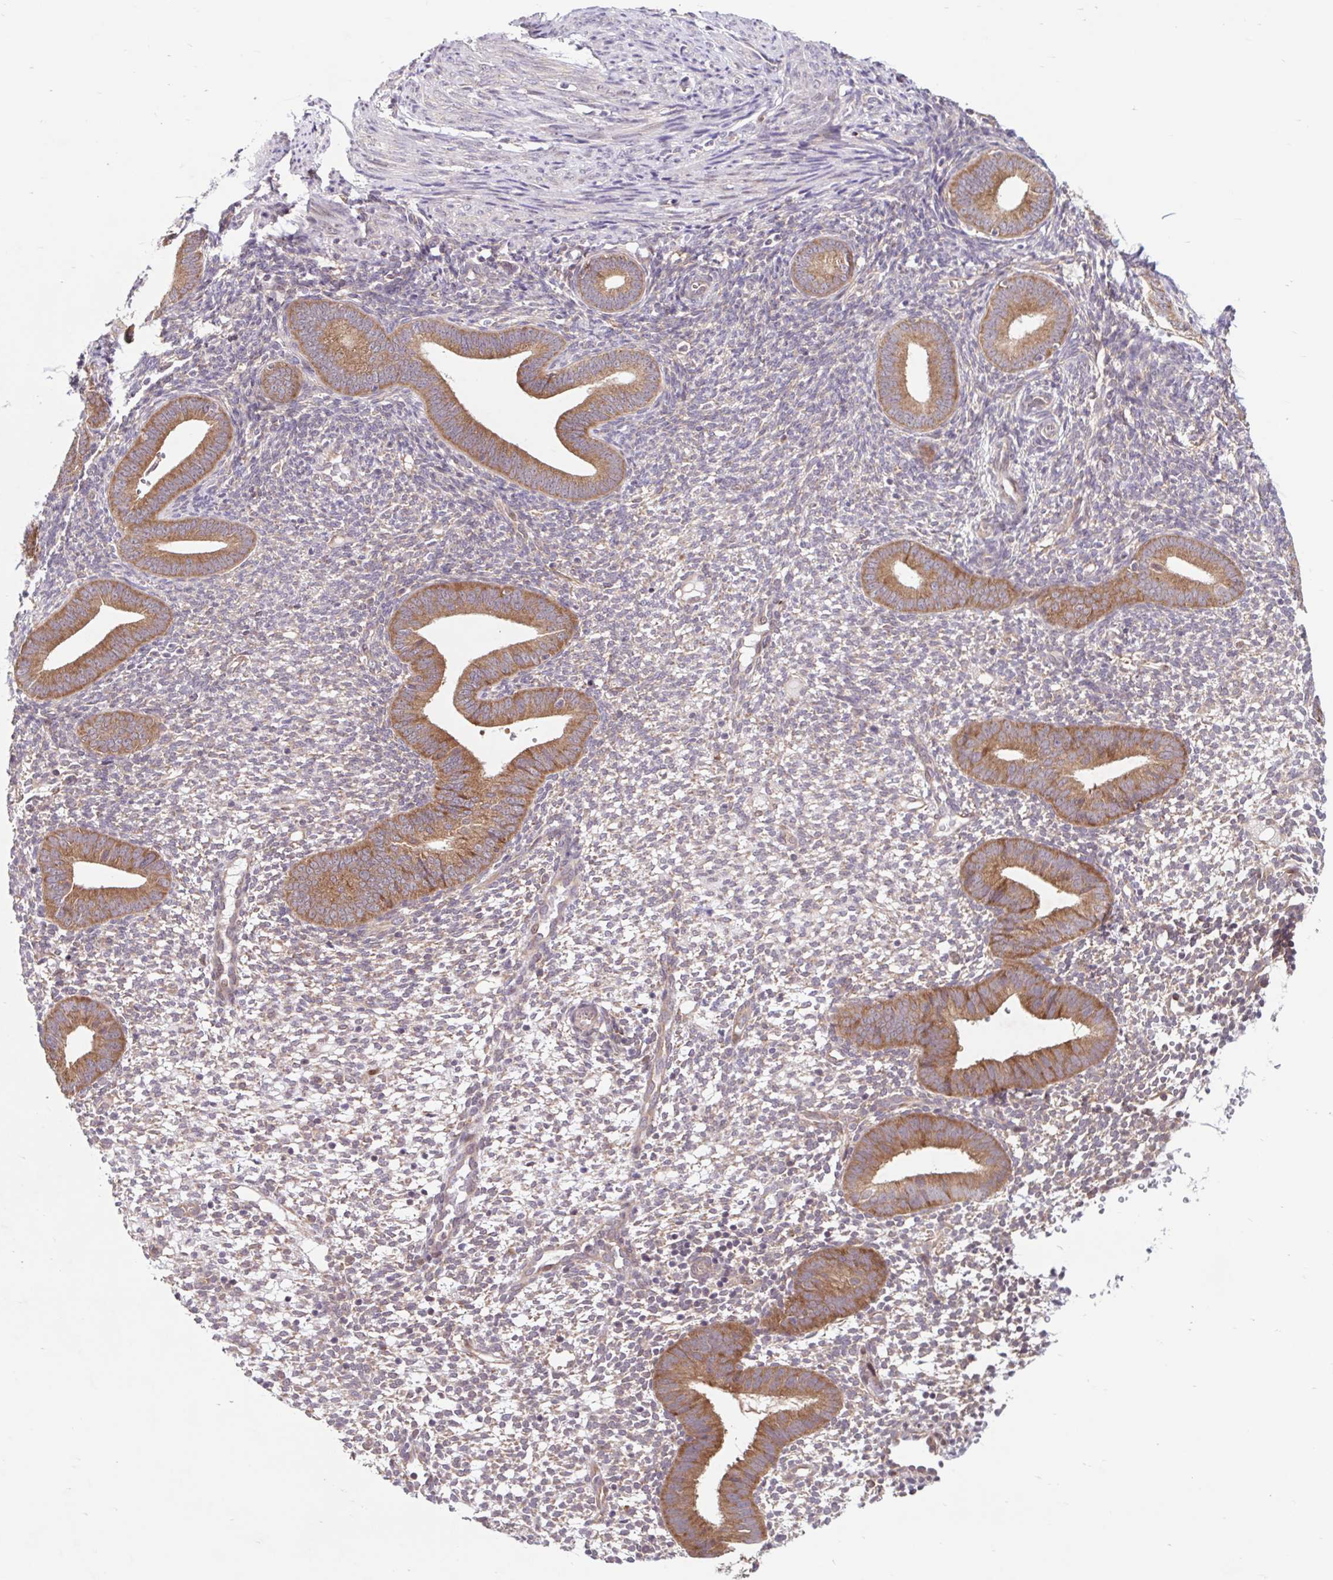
{"staining": {"intensity": "weak", "quantity": "<25%", "location": "cytoplasmic/membranous"}, "tissue": "endometrium", "cell_type": "Cells in endometrial stroma", "image_type": "normal", "snomed": [{"axis": "morphology", "description": "Normal tissue, NOS"}, {"axis": "topography", "description": "Endometrium"}], "caption": "Cells in endometrial stroma are negative for protein expression in unremarkable human endometrium.", "gene": "HFE", "patient": {"sex": "female", "age": 40}}